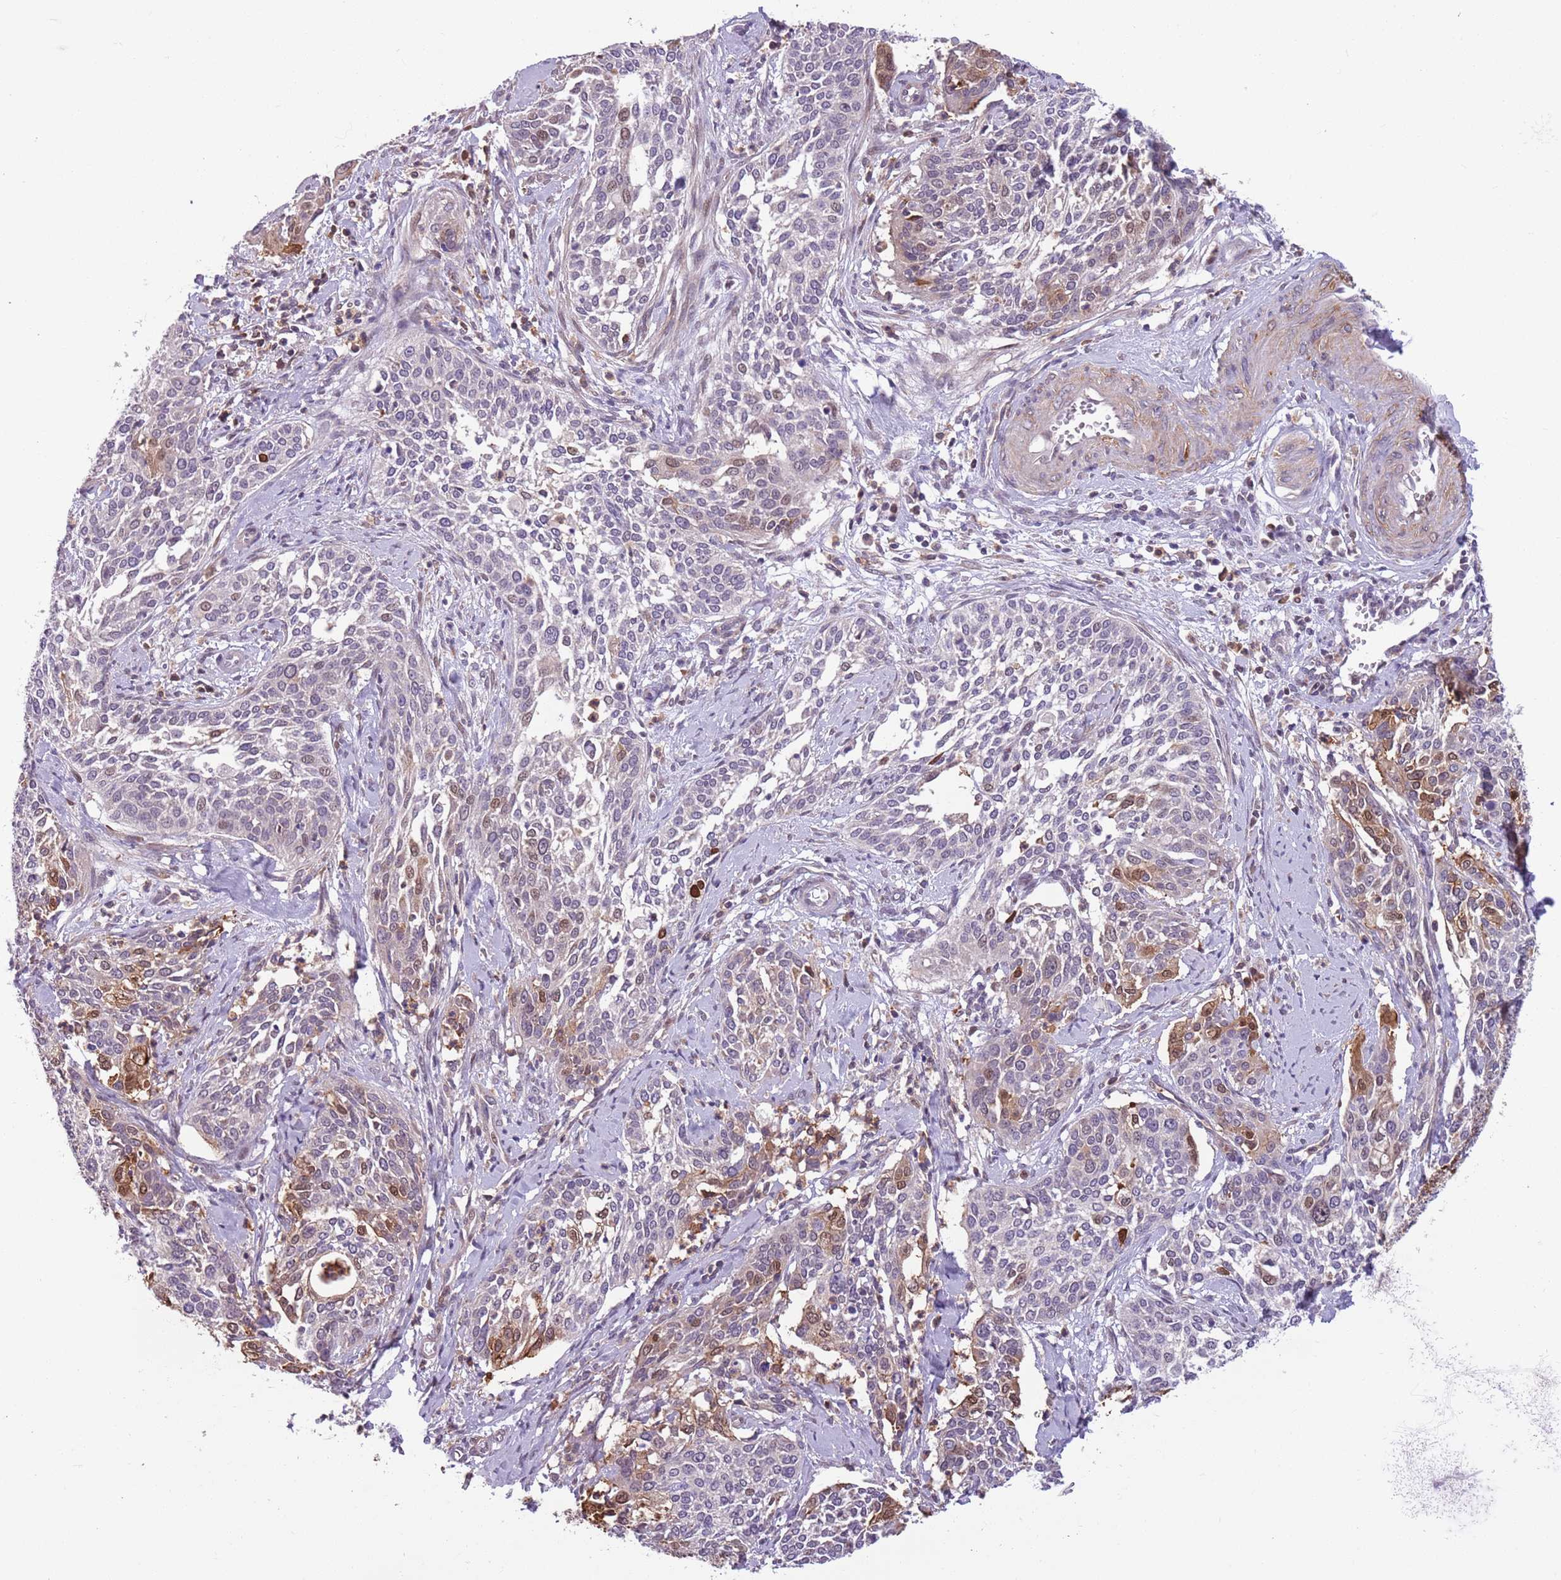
{"staining": {"intensity": "moderate", "quantity": "<25%", "location": "cytoplasmic/membranous,nuclear"}, "tissue": "cervical cancer", "cell_type": "Tumor cells", "image_type": "cancer", "snomed": [{"axis": "morphology", "description": "Squamous cell carcinoma, NOS"}, {"axis": "topography", "description": "Cervix"}], "caption": "This is a photomicrograph of IHC staining of squamous cell carcinoma (cervical), which shows moderate staining in the cytoplasmic/membranous and nuclear of tumor cells.", "gene": "JAML", "patient": {"sex": "female", "age": 44}}